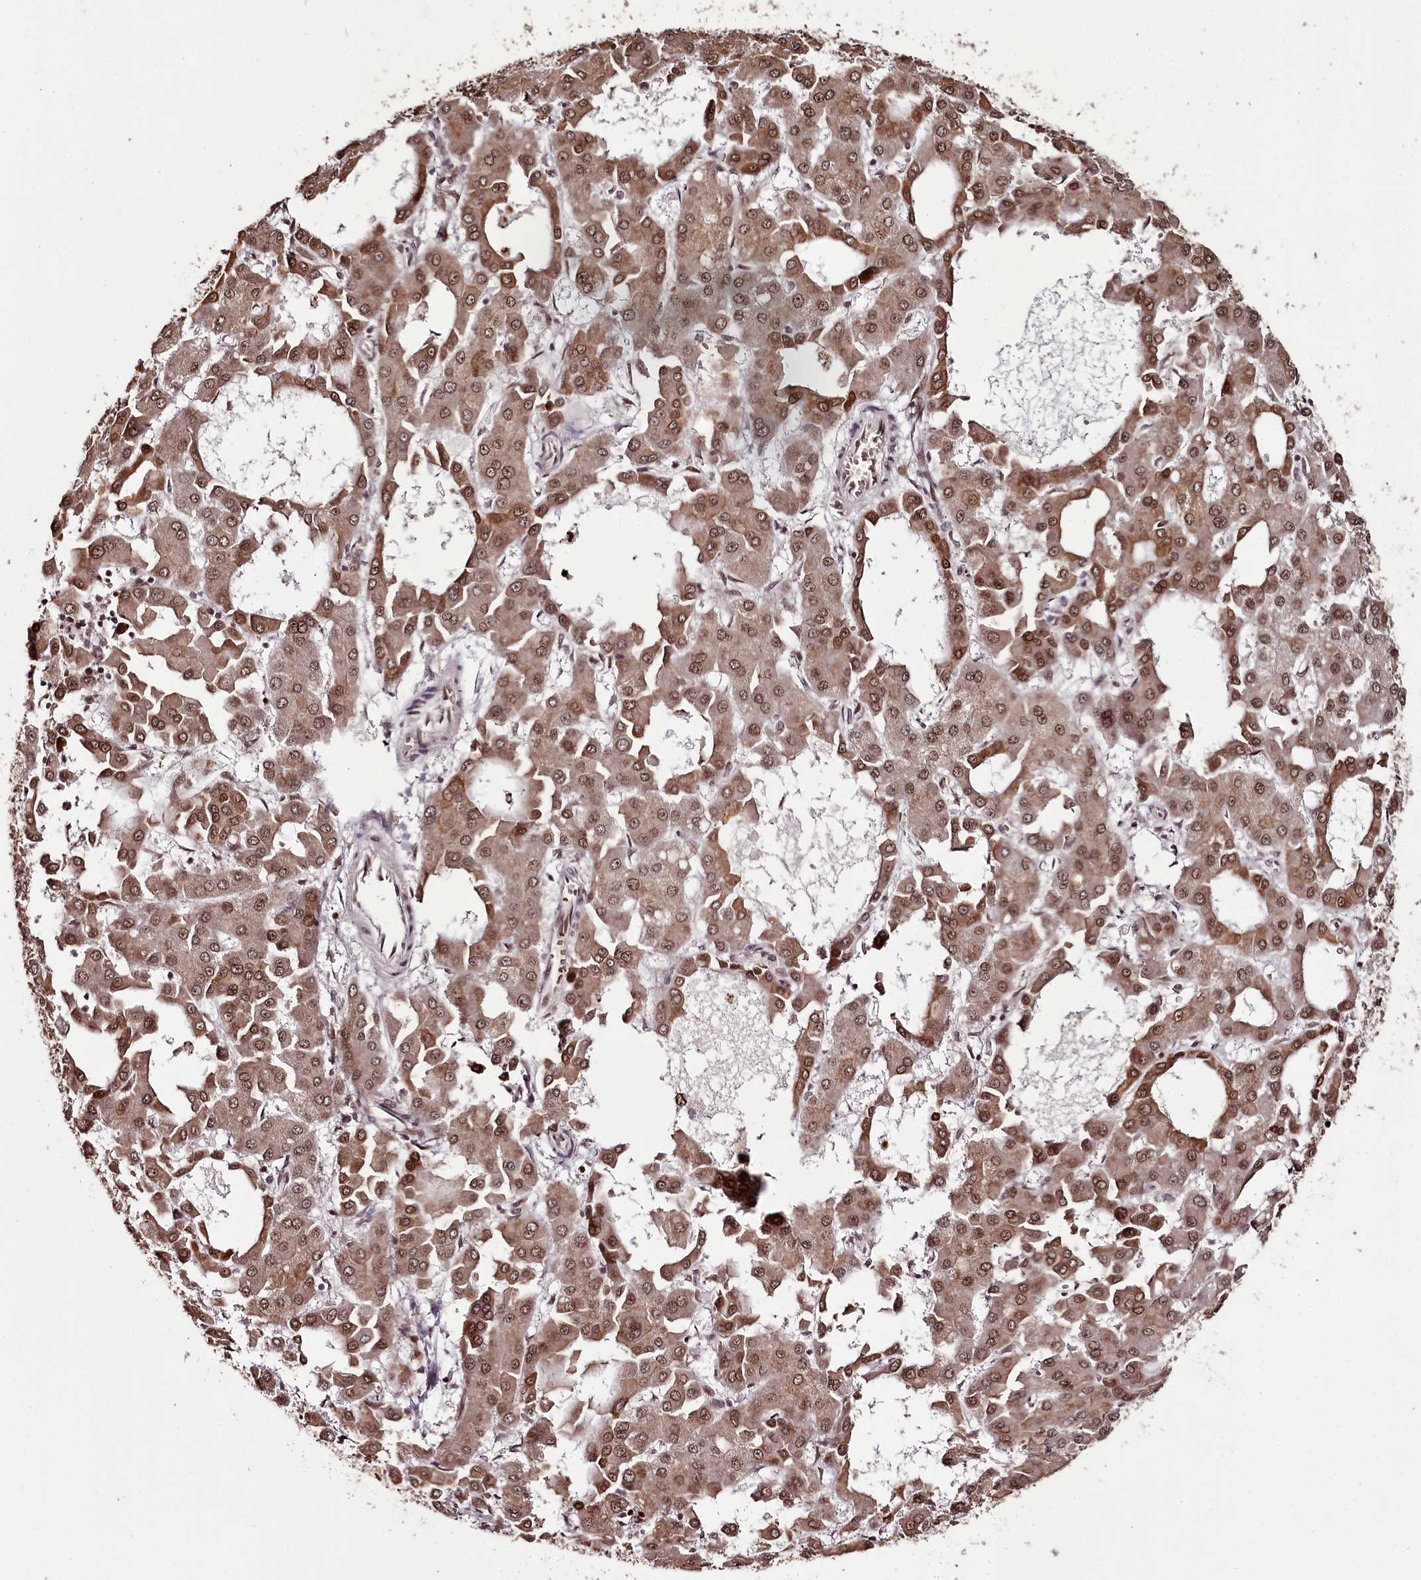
{"staining": {"intensity": "moderate", "quantity": ">75%", "location": "cytoplasmic/membranous,nuclear"}, "tissue": "liver cancer", "cell_type": "Tumor cells", "image_type": "cancer", "snomed": [{"axis": "morphology", "description": "Carcinoma, Hepatocellular, NOS"}, {"axis": "topography", "description": "Liver"}], "caption": "Immunohistochemistry (DAB) staining of liver hepatocellular carcinoma demonstrates moderate cytoplasmic/membranous and nuclear protein staining in about >75% of tumor cells.", "gene": "THYN1", "patient": {"sex": "male", "age": 47}}